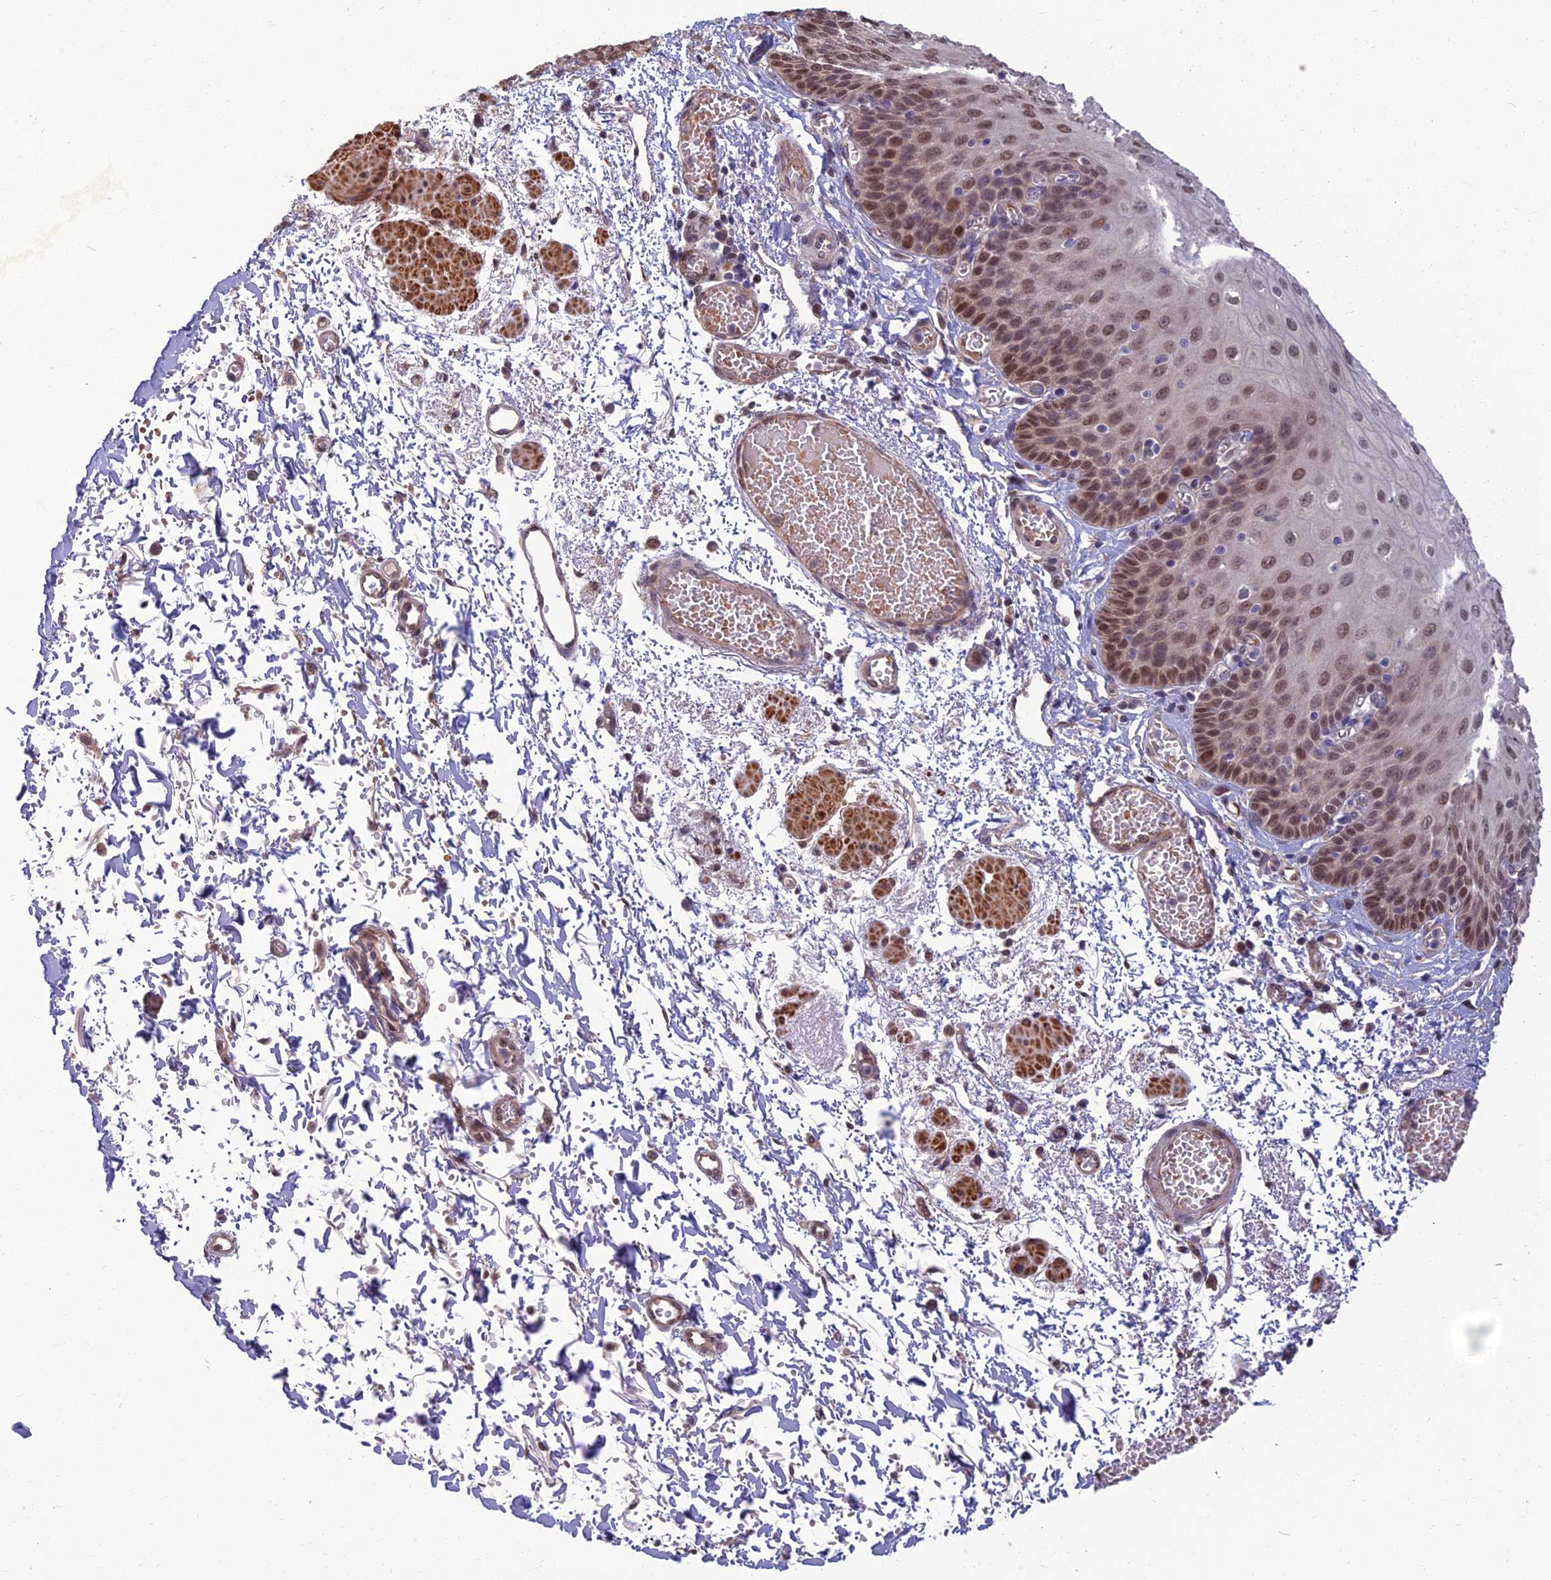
{"staining": {"intensity": "moderate", "quantity": ">75%", "location": "nuclear"}, "tissue": "esophagus", "cell_type": "Squamous epithelial cells", "image_type": "normal", "snomed": [{"axis": "morphology", "description": "Normal tissue, NOS"}, {"axis": "topography", "description": "Esophagus"}], "caption": "A micrograph of esophagus stained for a protein displays moderate nuclear brown staining in squamous epithelial cells.", "gene": "NR4A3", "patient": {"sex": "male", "age": 81}}